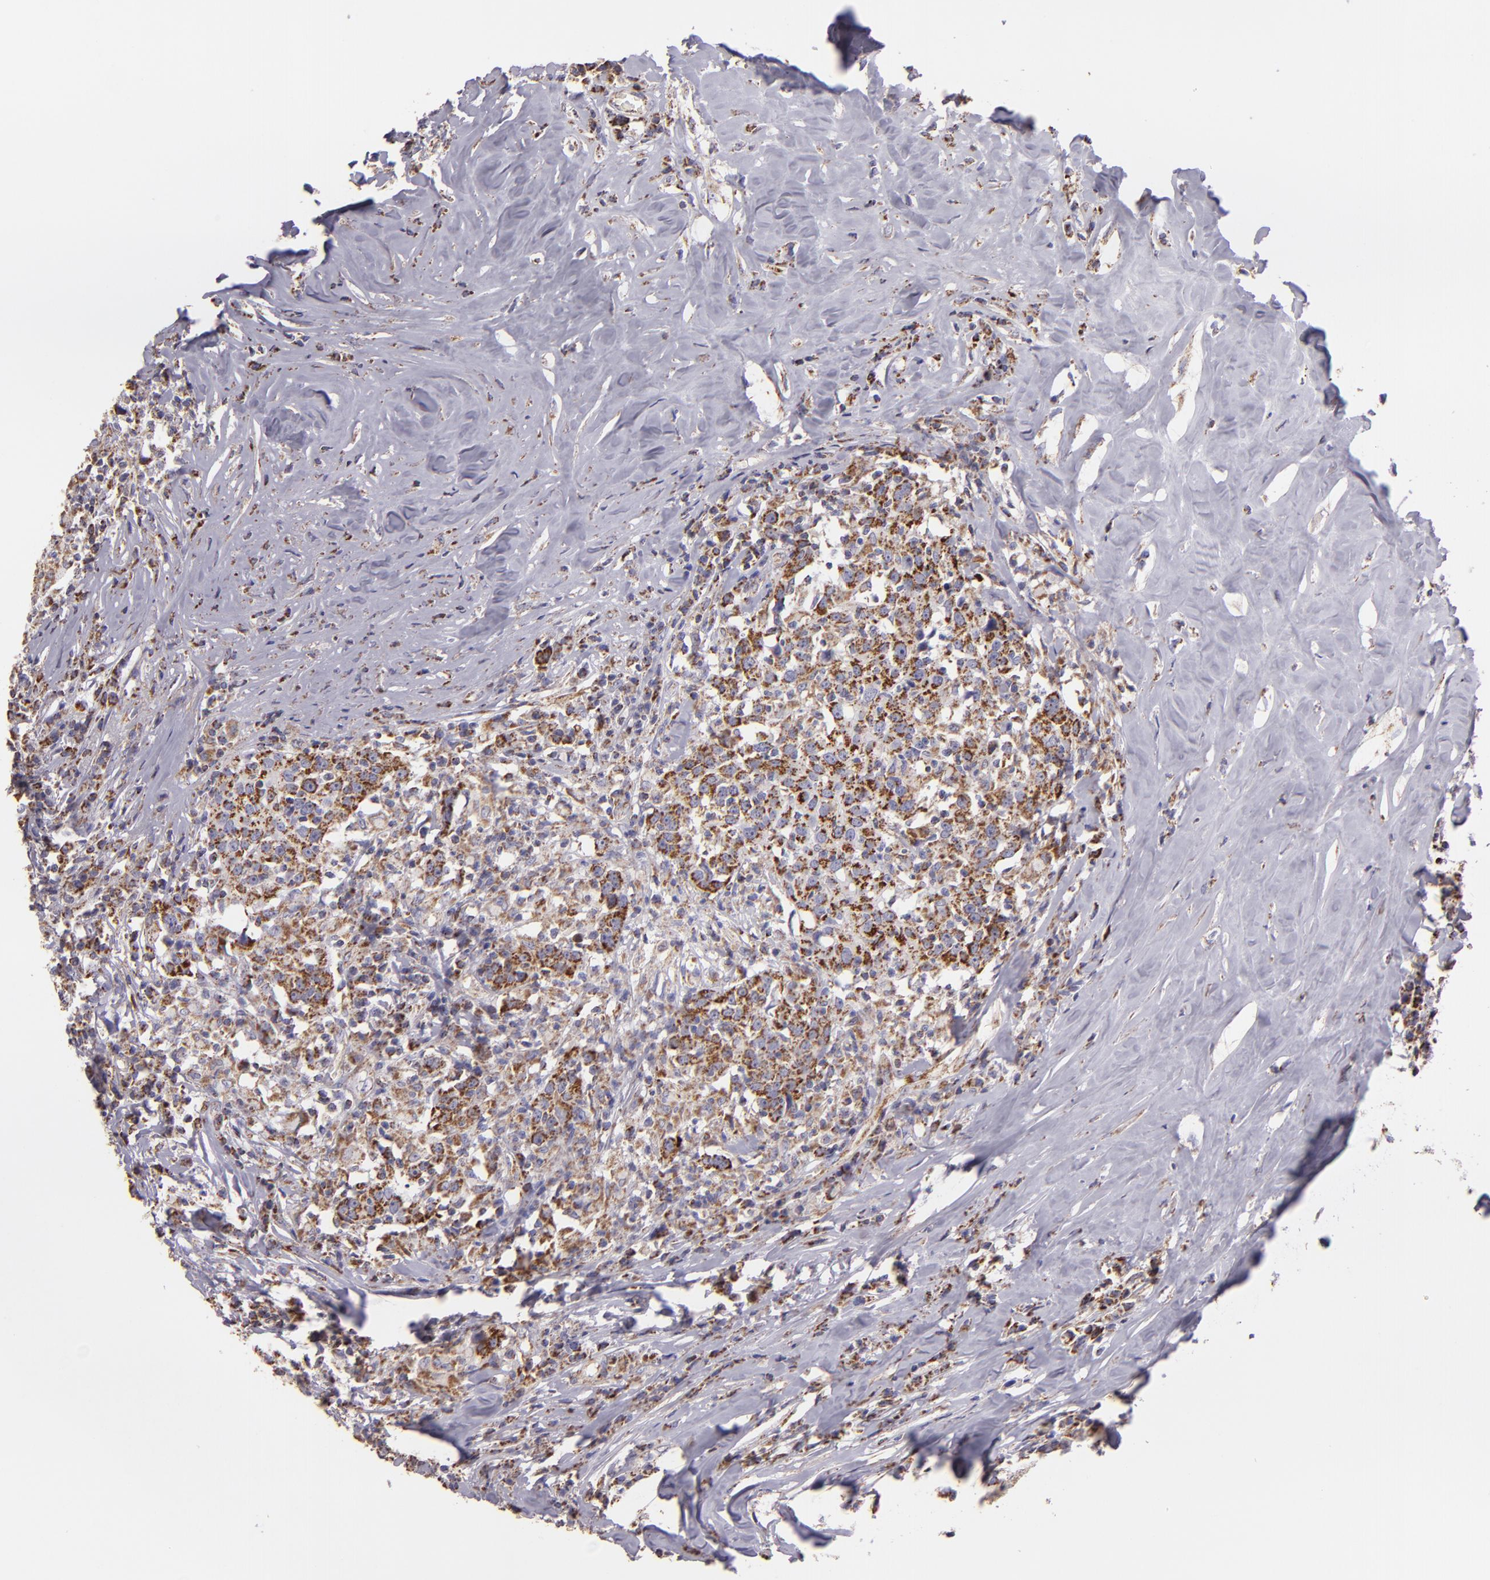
{"staining": {"intensity": "moderate", "quantity": ">75%", "location": "cytoplasmic/membranous"}, "tissue": "head and neck cancer", "cell_type": "Tumor cells", "image_type": "cancer", "snomed": [{"axis": "morphology", "description": "Adenocarcinoma, NOS"}, {"axis": "topography", "description": "Salivary gland"}, {"axis": "topography", "description": "Head-Neck"}], "caption": "Head and neck cancer (adenocarcinoma) stained for a protein demonstrates moderate cytoplasmic/membranous positivity in tumor cells.", "gene": "HSPD1", "patient": {"sex": "female", "age": 65}}